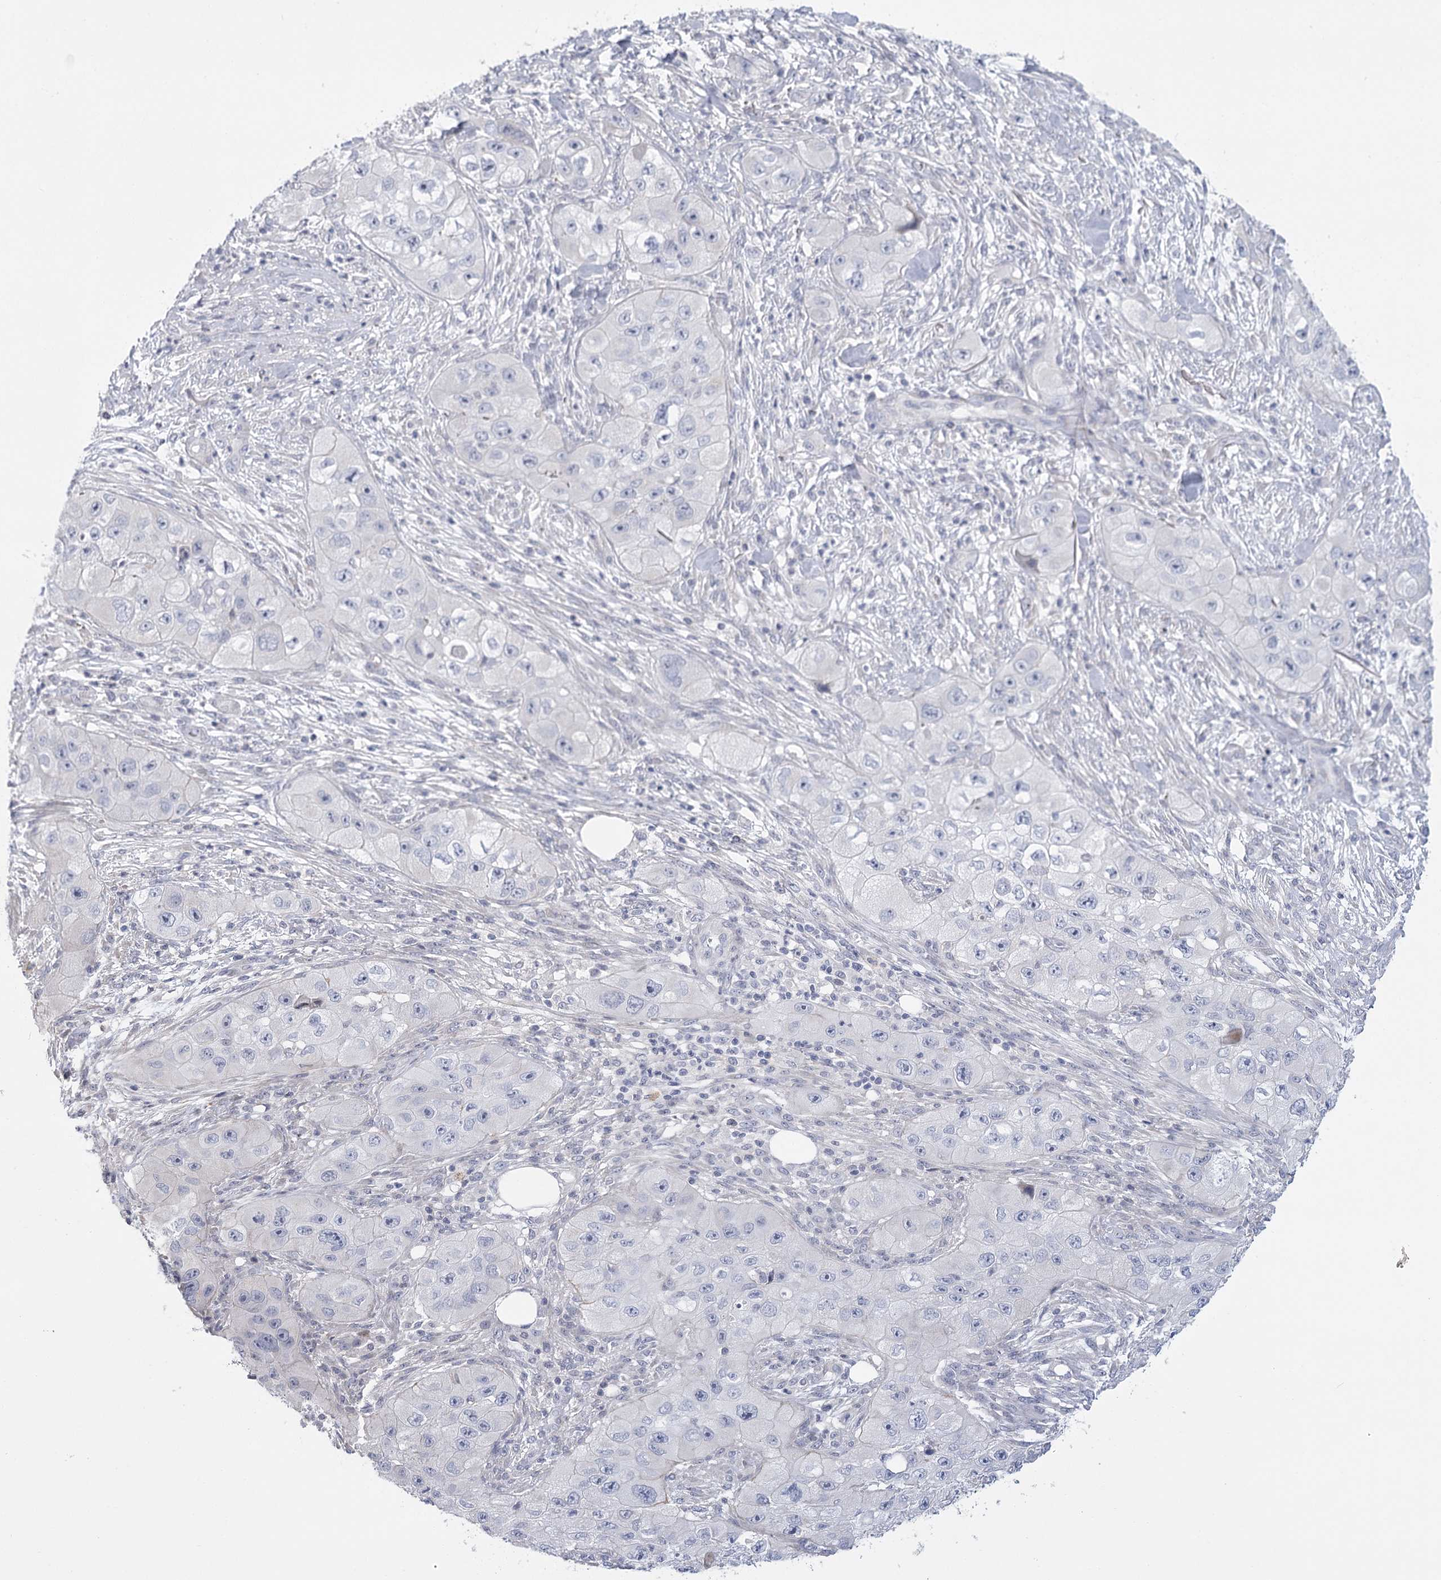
{"staining": {"intensity": "negative", "quantity": "none", "location": "none"}, "tissue": "skin cancer", "cell_type": "Tumor cells", "image_type": "cancer", "snomed": [{"axis": "morphology", "description": "Squamous cell carcinoma, NOS"}, {"axis": "topography", "description": "Skin"}, {"axis": "topography", "description": "Subcutis"}], "caption": "This is a photomicrograph of immunohistochemistry (IHC) staining of squamous cell carcinoma (skin), which shows no expression in tumor cells.", "gene": "FAM76B", "patient": {"sex": "male", "age": 73}}